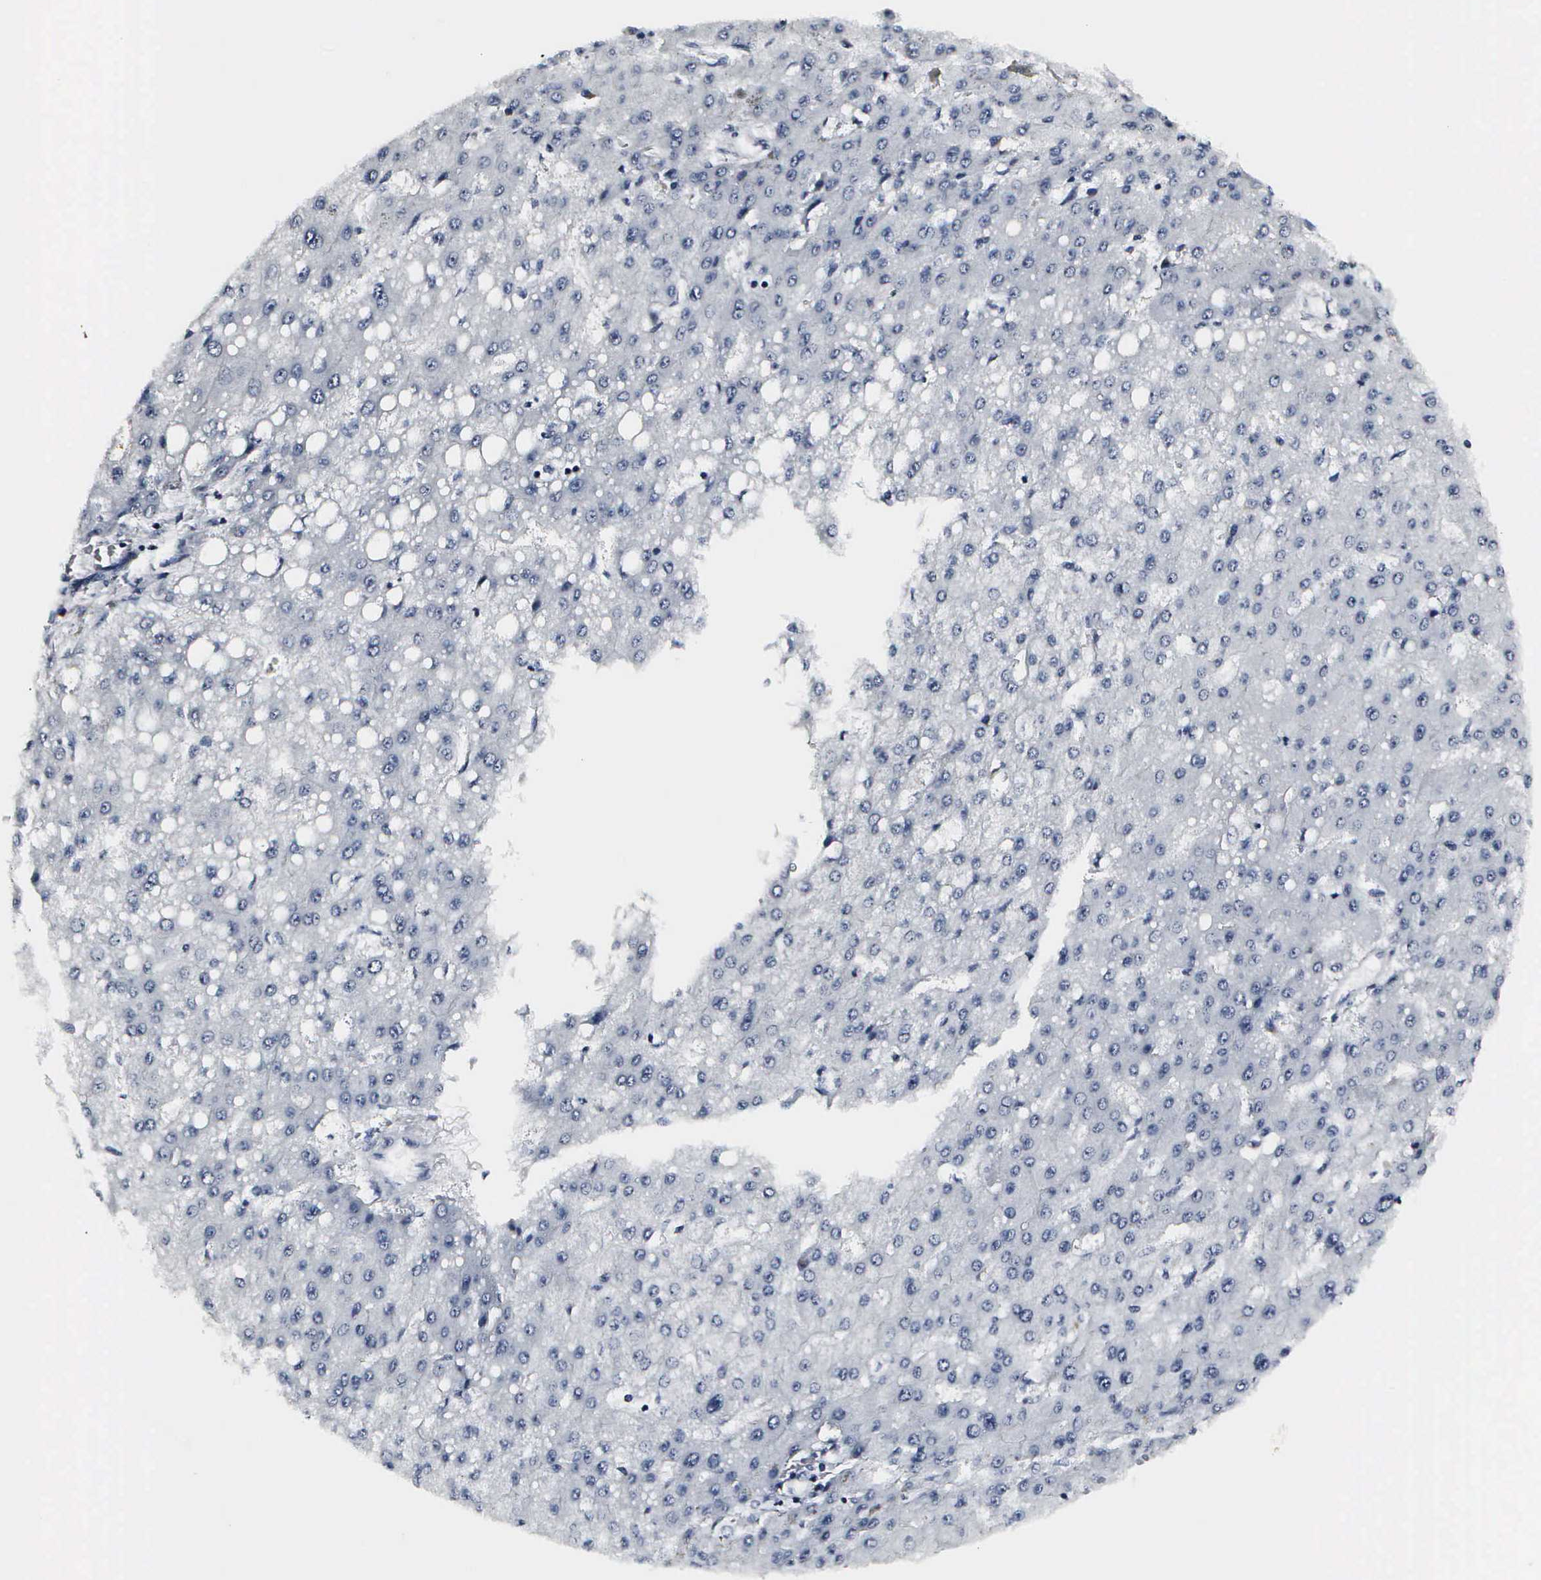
{"staining": {"intensity": "negative", "quantity": "none", "location": "none"}, "tissue": "liver cancer", "cell_type": "Tumor cells", "image_type": "cancer", "snomed": [{"axis": "morphology", "description": "Carcinoma, Hepatocellular, NOS"}, {"axis": "topography", "description": "Liver"}], "caption": "A histopathology image of liver hepatocellular carcinoma stained for a protein reveals no brown staining in tumor cells.", "gene": "DGCR2", "patient": {"sex": "female", "age": 52}}